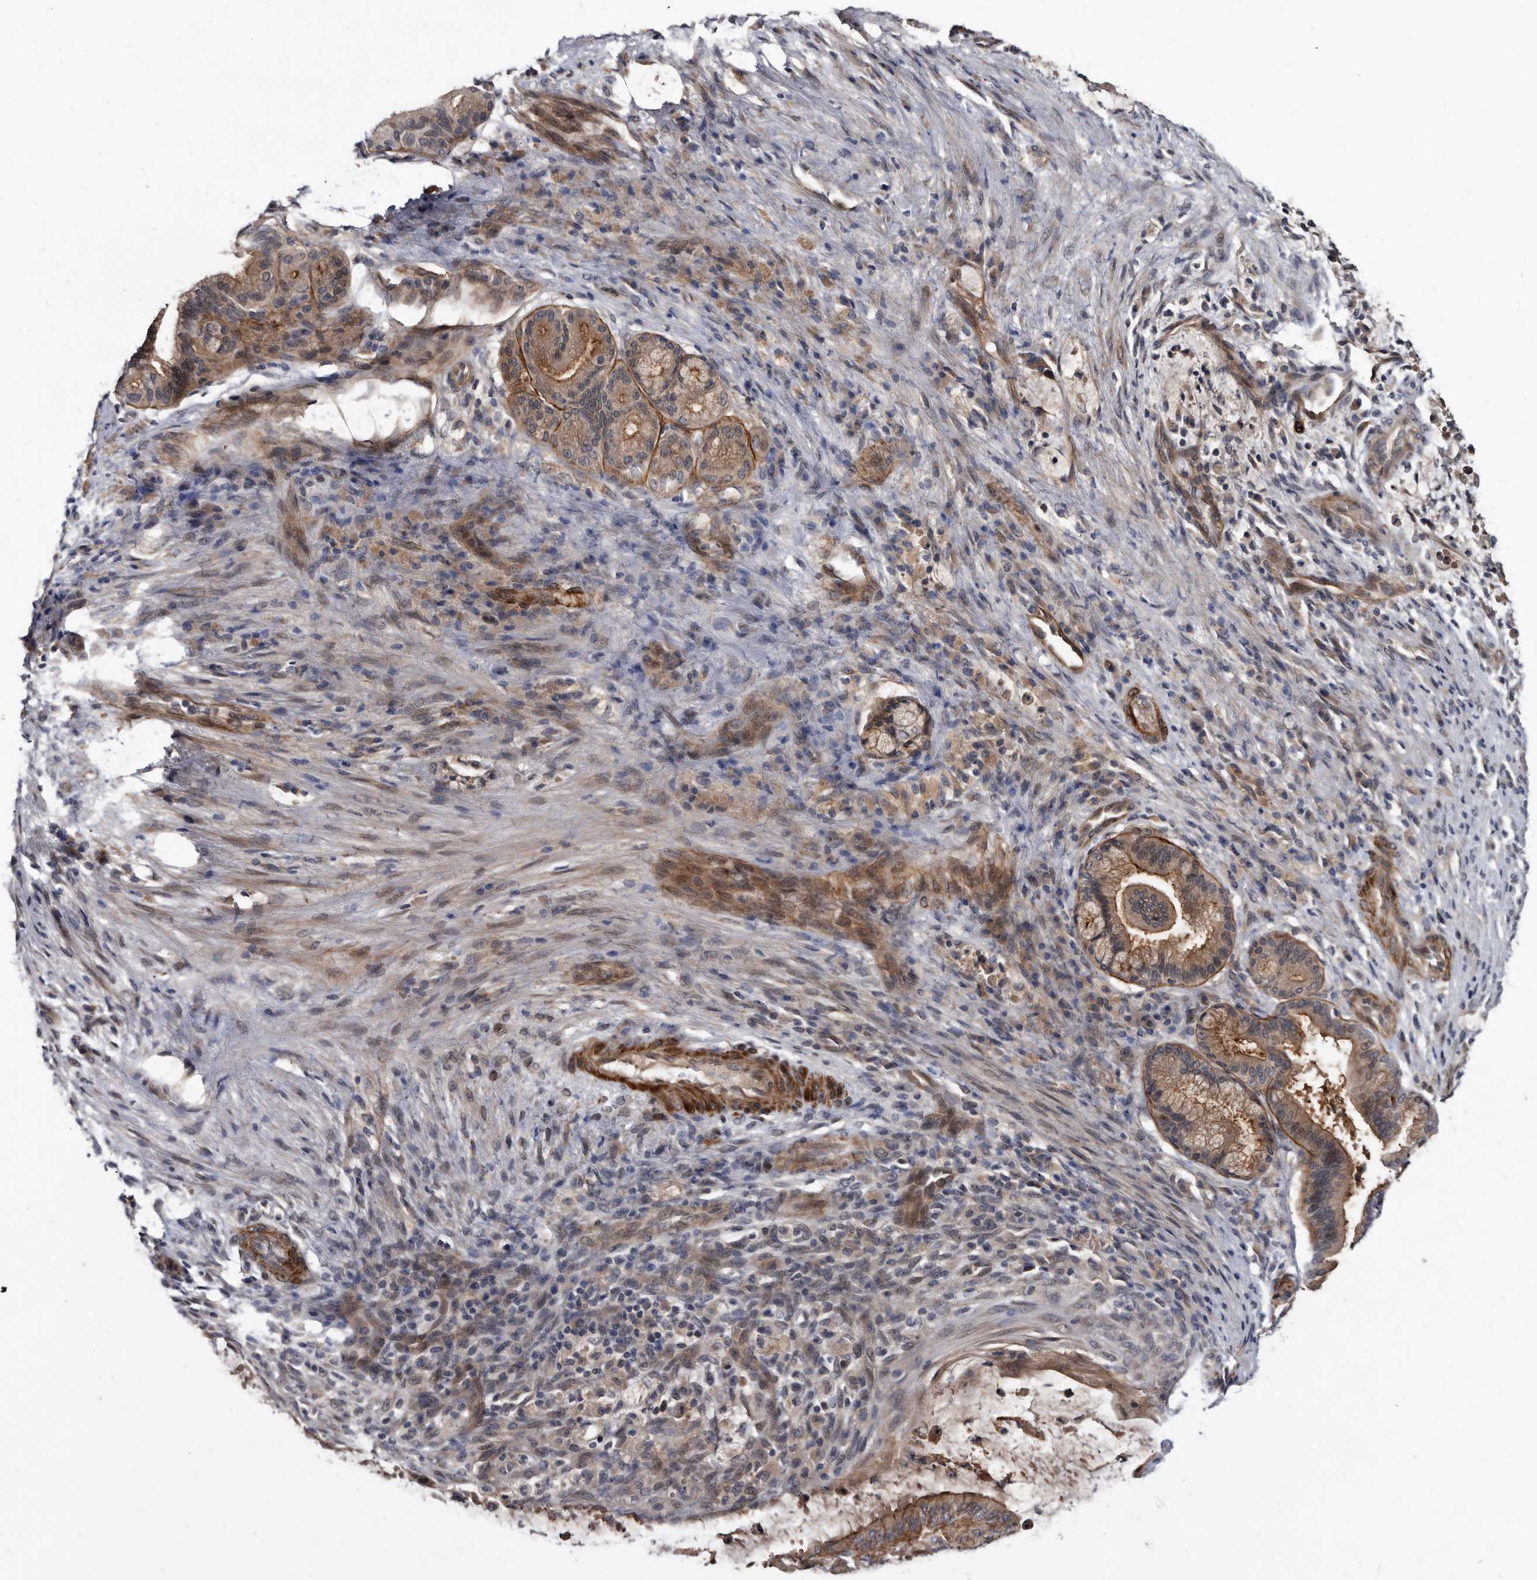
{"staining": {"intensity": "moderate", "quantity": ">75%", "location": "cytoplasmic/membranous"}, "tissue": "liver cancer", "cell_type": "Tumor cells", "image_type": "cancer", "snomed": [{"axis": "morphology", "description": "Normal tissue, NOS"}, {"axis": "morphology", "description": "Cholangiocarcinoma"}, {"axis": "topography", "description": "Liver"}, {"axis": "topography", "description": "Peripheral nerve tissue"}], "caption": "A medium amount of moderate cytoplasmic/membranous expression is identified in about >75% of tumor cells in cholangiocarcinoma (liver) tissue.", "gene": "PROM1", "patient": {"sex": "female", "age": 73}}